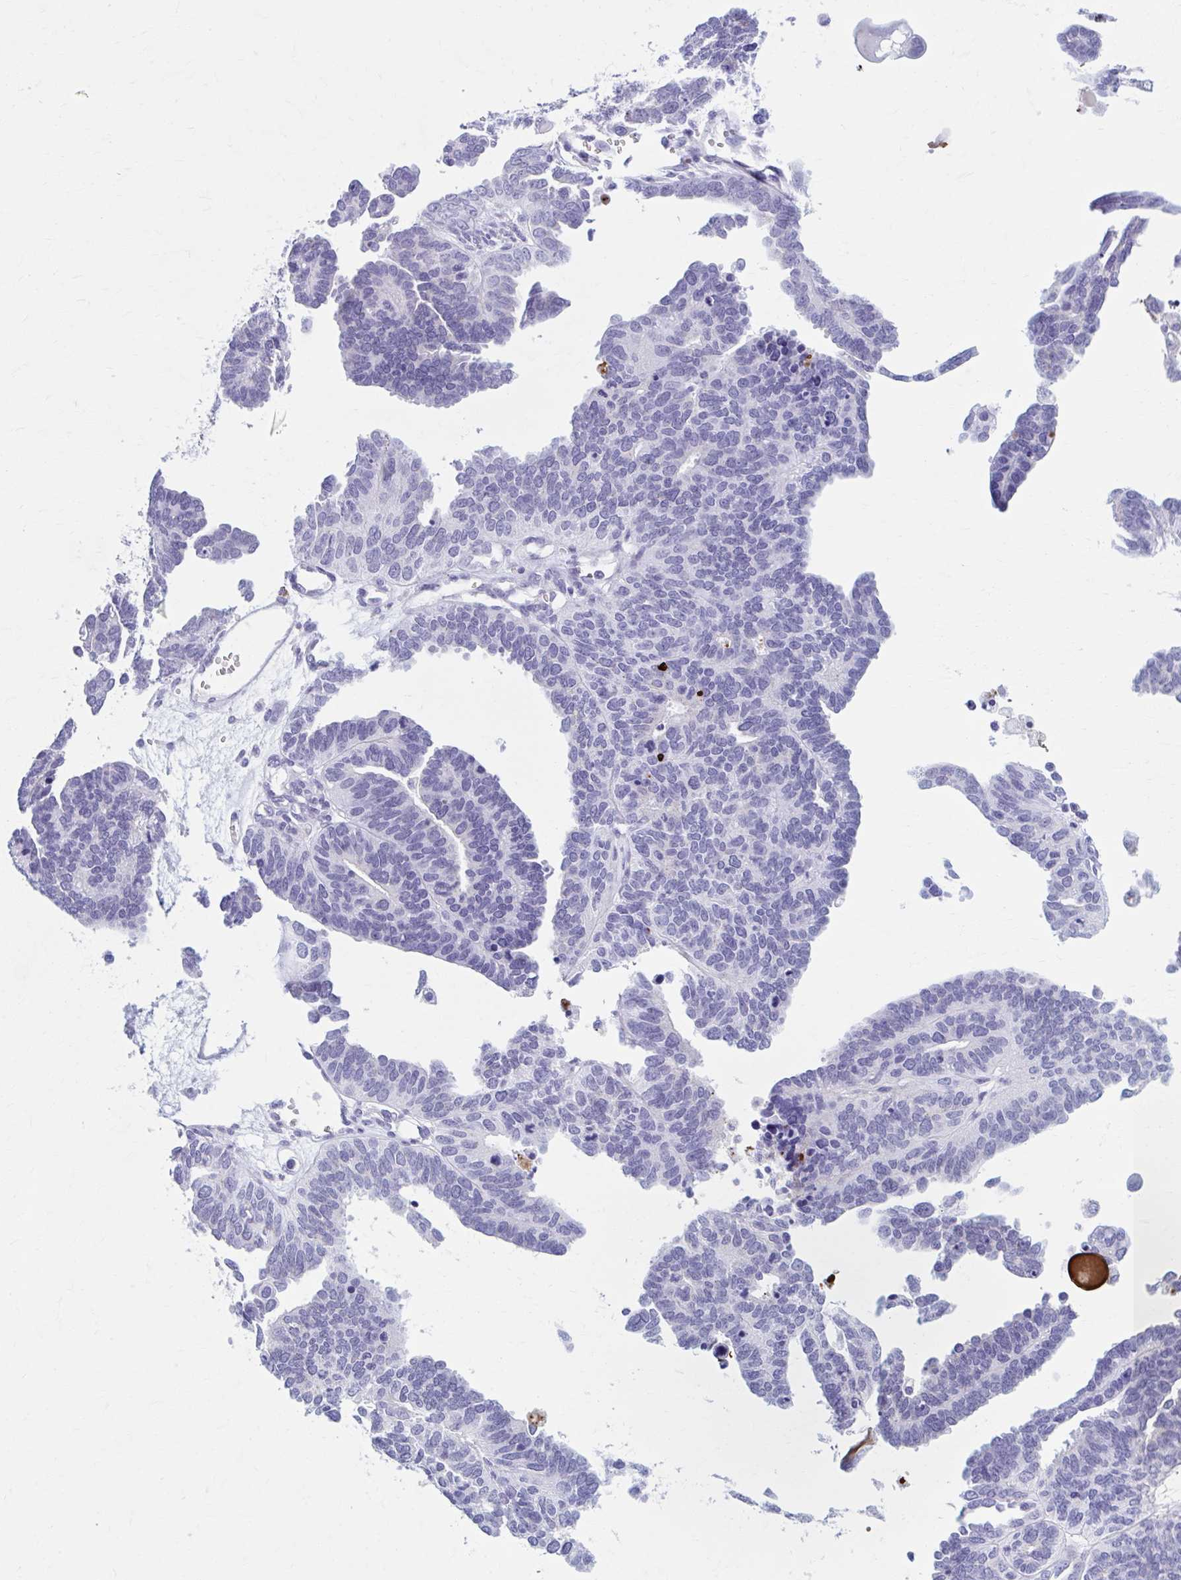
{"staining": {"intensity": "negative", "quantity": "none", "location": "none"}, "tissue": "ovarian cancer", "cell_type": "Tumor cells", "image_type": "cancer", "snomed": [{"axis": "morphology", "description": "Cystadenocarcinoma, serous, NOS"}, {"axis": "topography", "description": "Ovary"}], "caption": "Ovarian cancer (serous cystadenocarcinoma) stained for a protein using IHC exhibits no positivity tumor cells.", "gene": "KCNE2", "patient": {"sex": "female", "age": 51}}